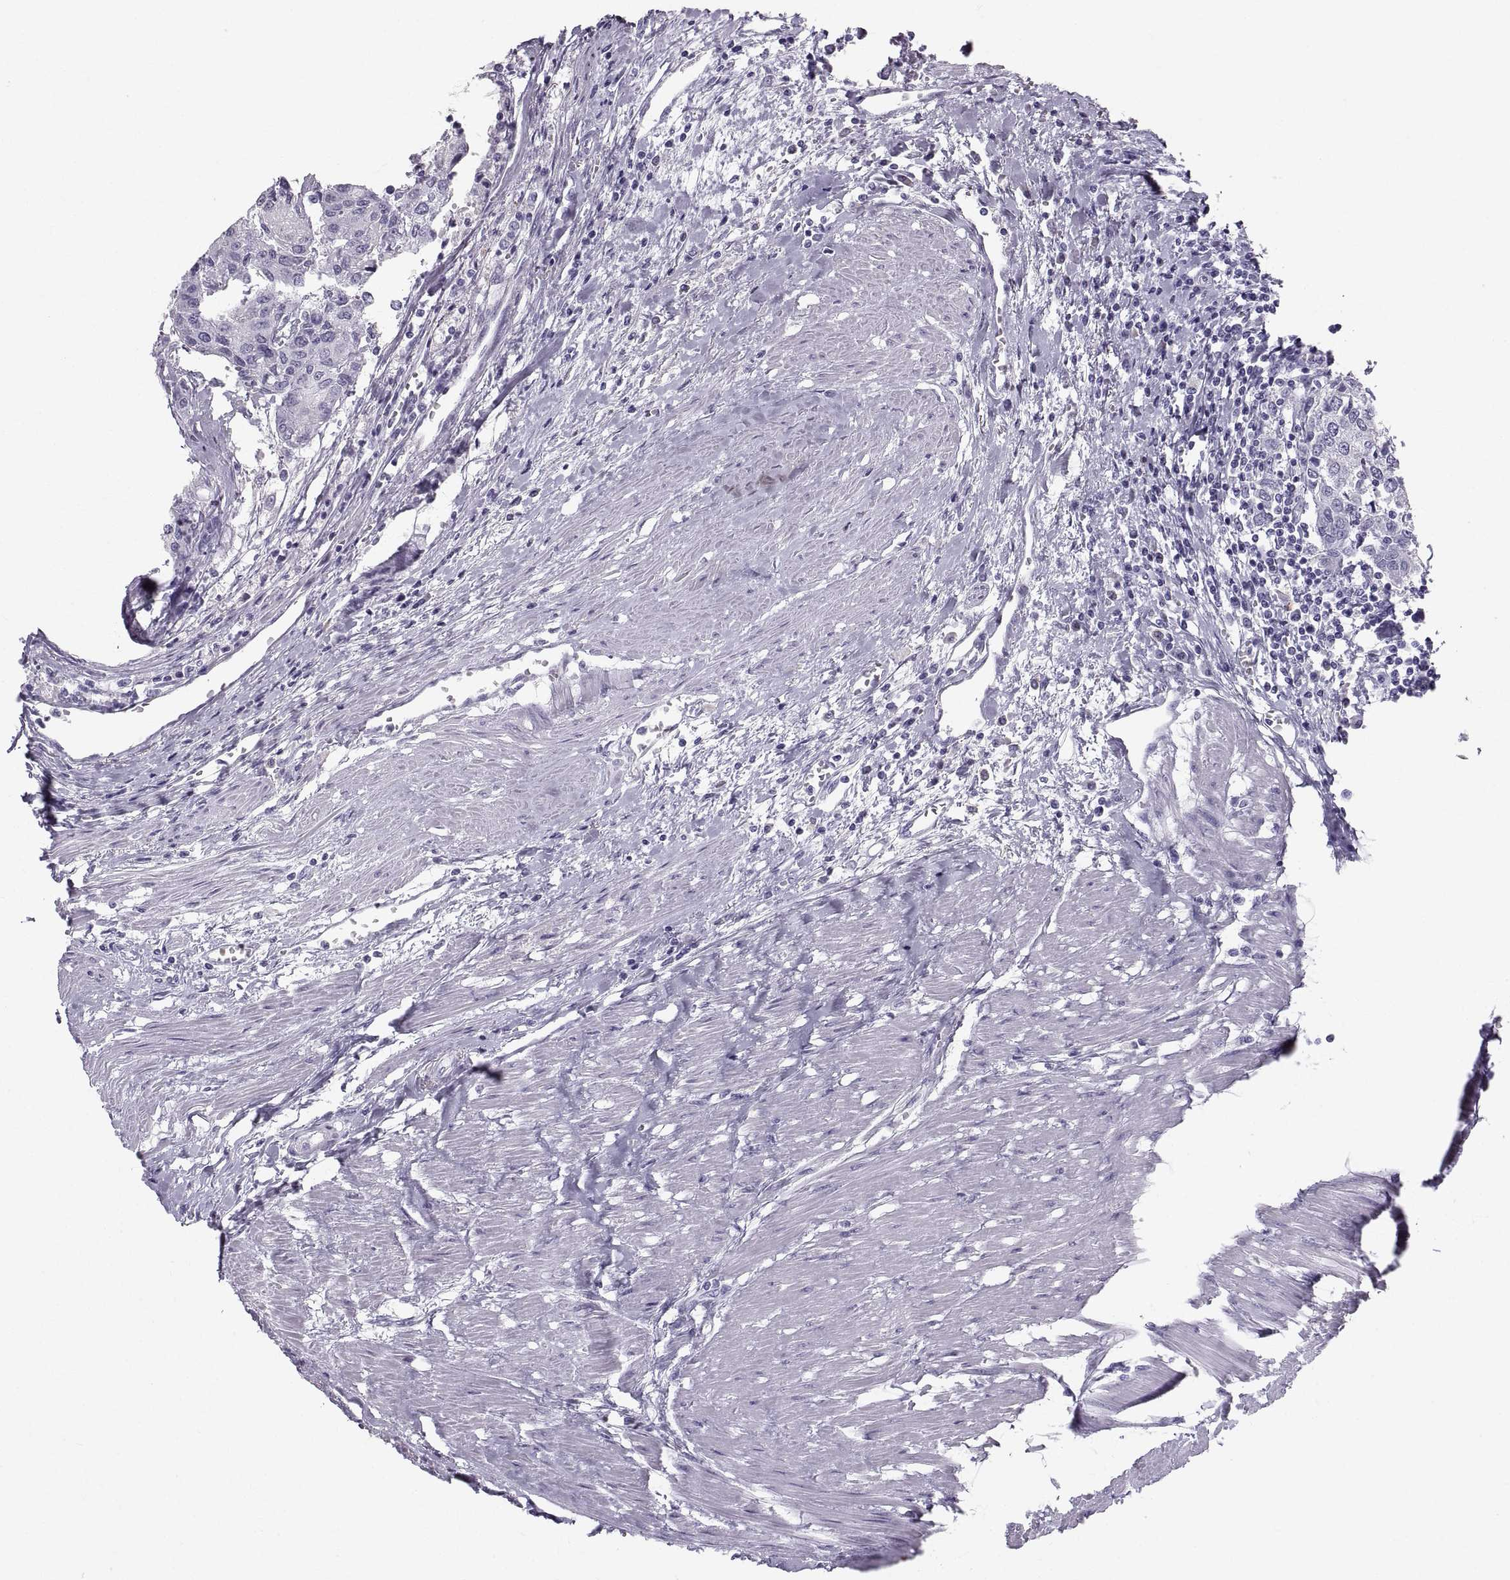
{"staining": {"intensity": "negative", "quantity": "none", "location": "none"}, "tissue": "urothelial cancer", "cell_type": "Tumor cells", "image_type": "cancer", "snomed": [{"axis": "morphology", "description": "Urothelial carcinoma, High grade"}, {"axis": "topography", "description": "Urinary bladder"}], "caption": "An IHC histopathology image of urothelial cancer is shown. There is no staining in tumor cells of urothelial cancer.", "gene": "SLC22A6", "patient": {"sex": "female", "age": 85}}